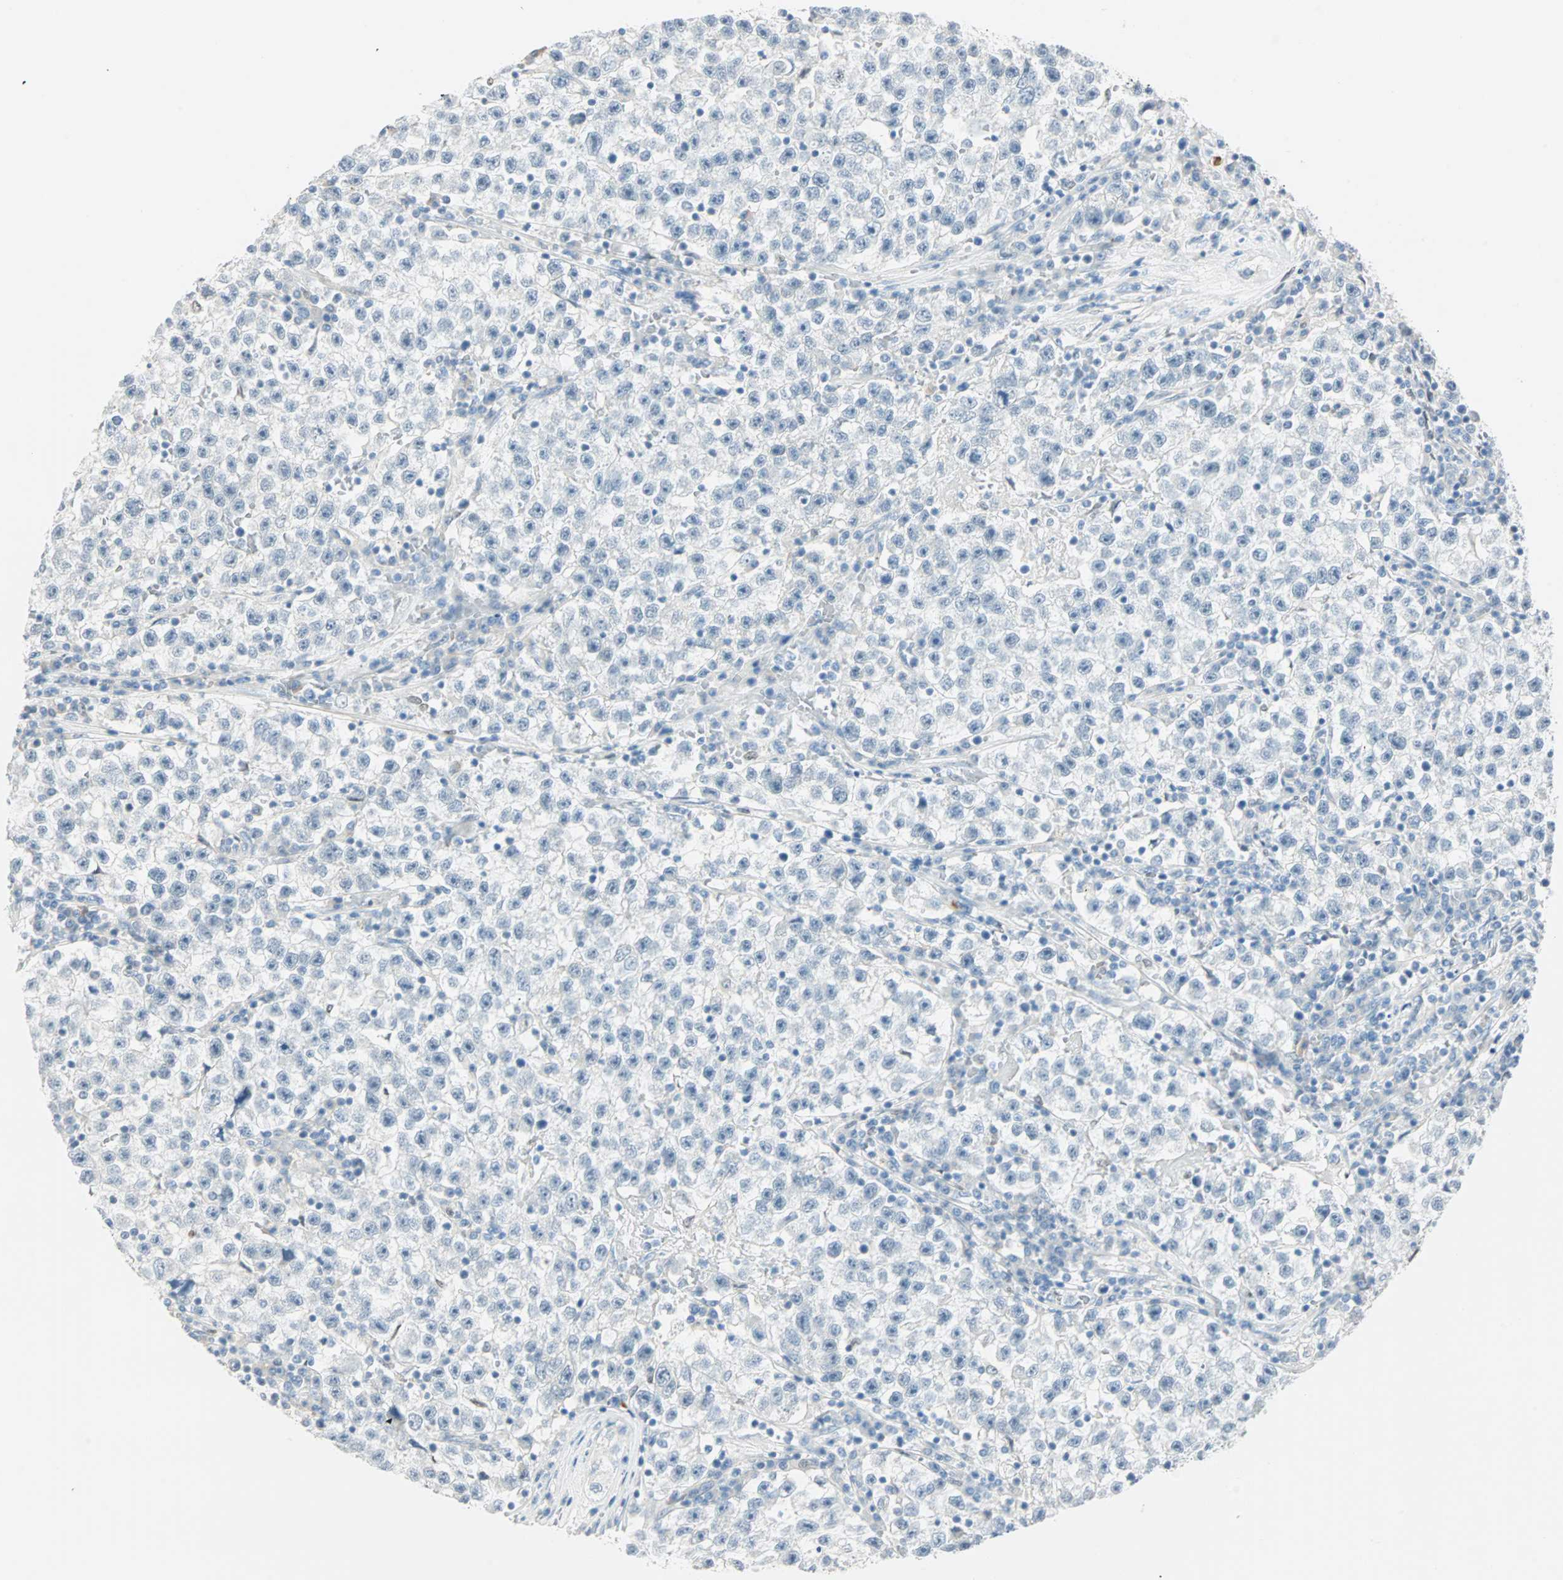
{"staining": {"intensity": "negative", "quantity": "none", "location": "none"}, "tissue": "testis cancer", "cell_type": "Tumor cells", "image_type": "cancer", "snomed": [{"axis": "morphology", "description": "Seminoma, NOS"}, {"axis": "topography", "description": "Testis"}], "caption": "Tumor cells are negative for protein expression in human seminoma (testis).", "gene": "MLLT10", "patient": {"sex": "male", "age": 22}}